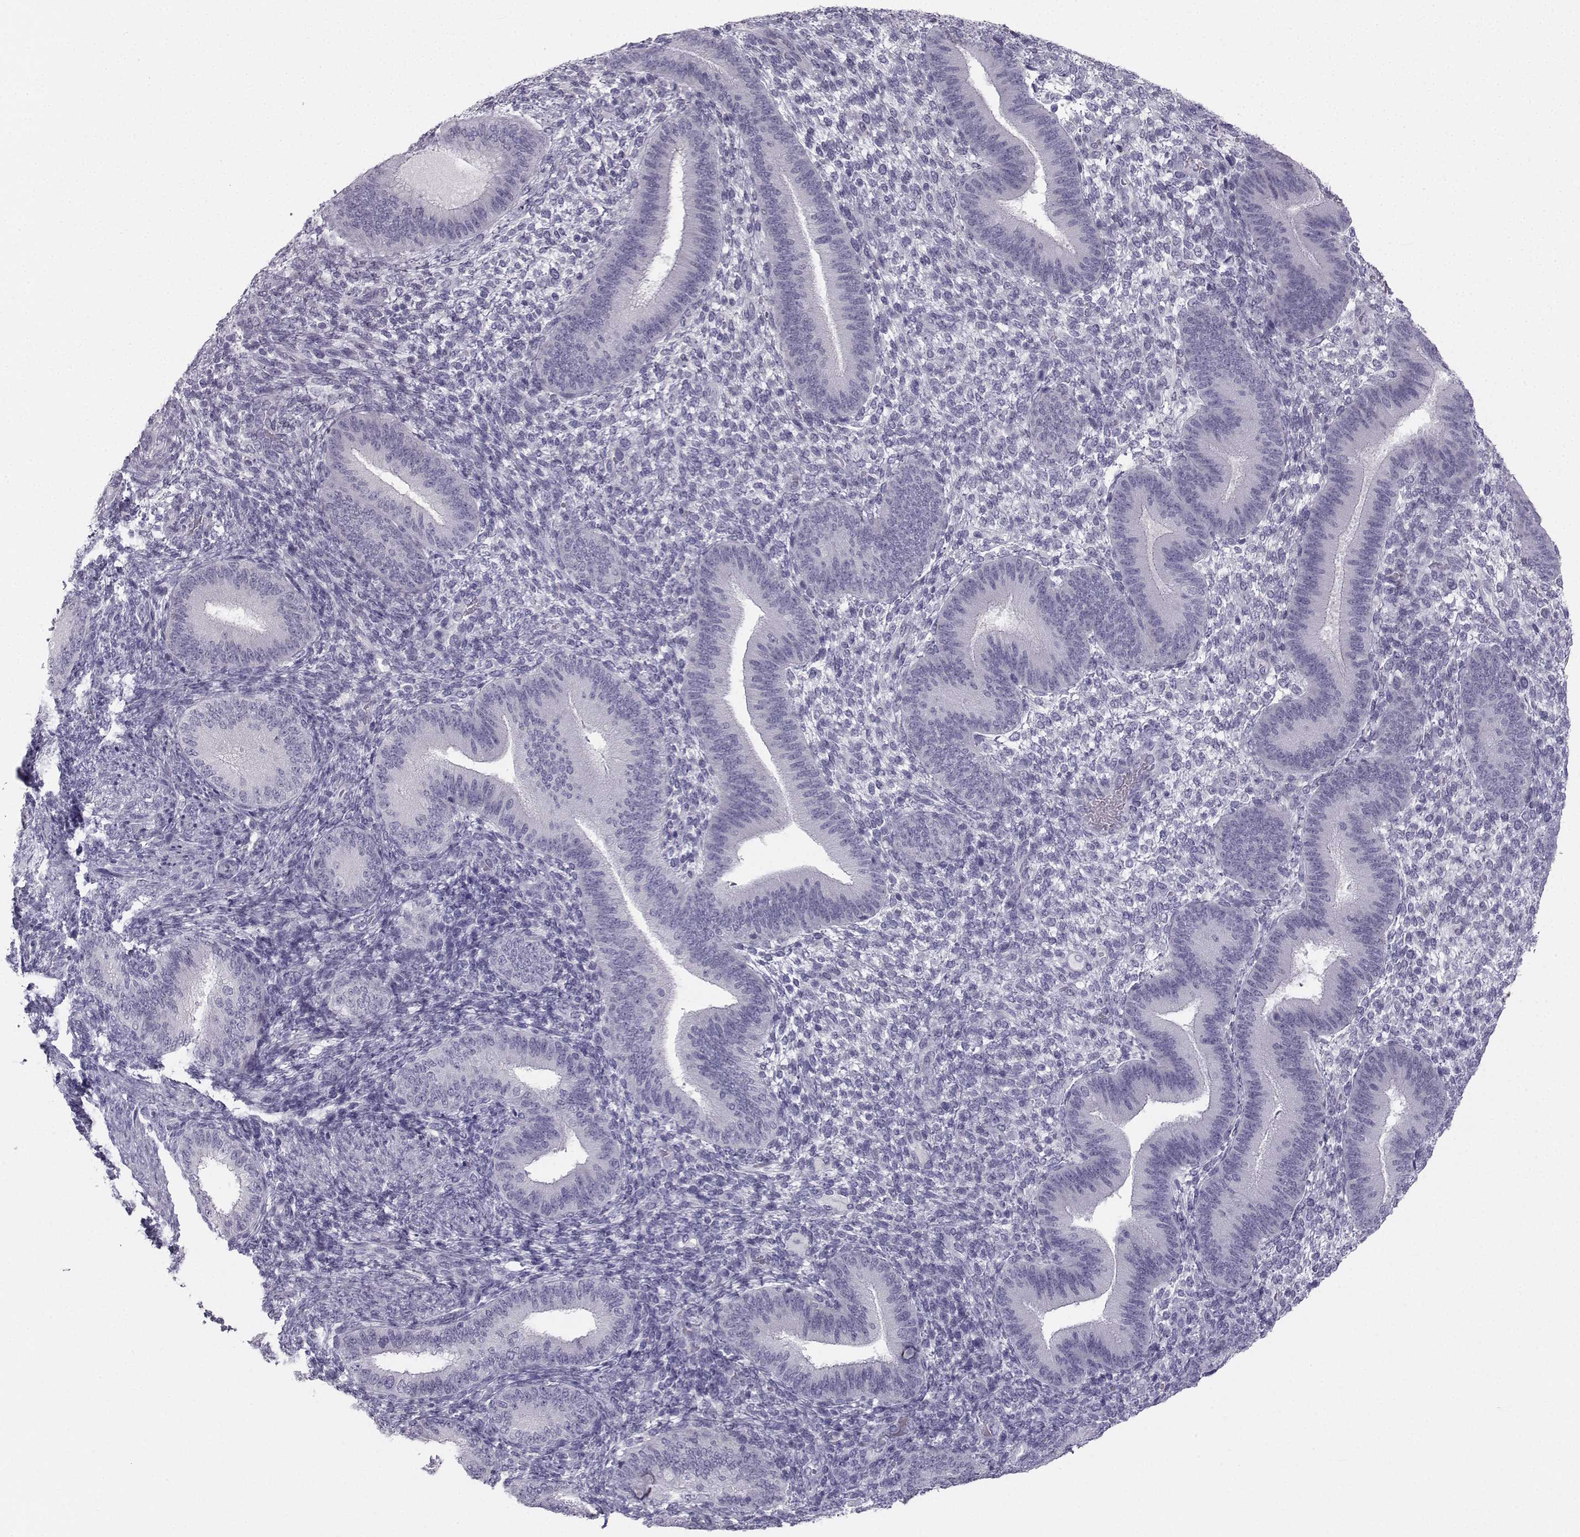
{"staining": {"intensity": "negative", "quantity": "none", "location": "none"}, "tissue": "endometrium", "cell_type": "Cells in endometrial stroma", "image_type": "normal", "snomed": [{"axis": "morphology", "description": "Normal tissue, NOS"}, {"axis": "topography", "description": "Endometrium"}], "caption": "Normal endometrium was stained to show a protein in brown. There is no significant staining in cells in endometrial stroma.", "gene": "SYCE1", "patient": {"sex": "female", "age": 39}}